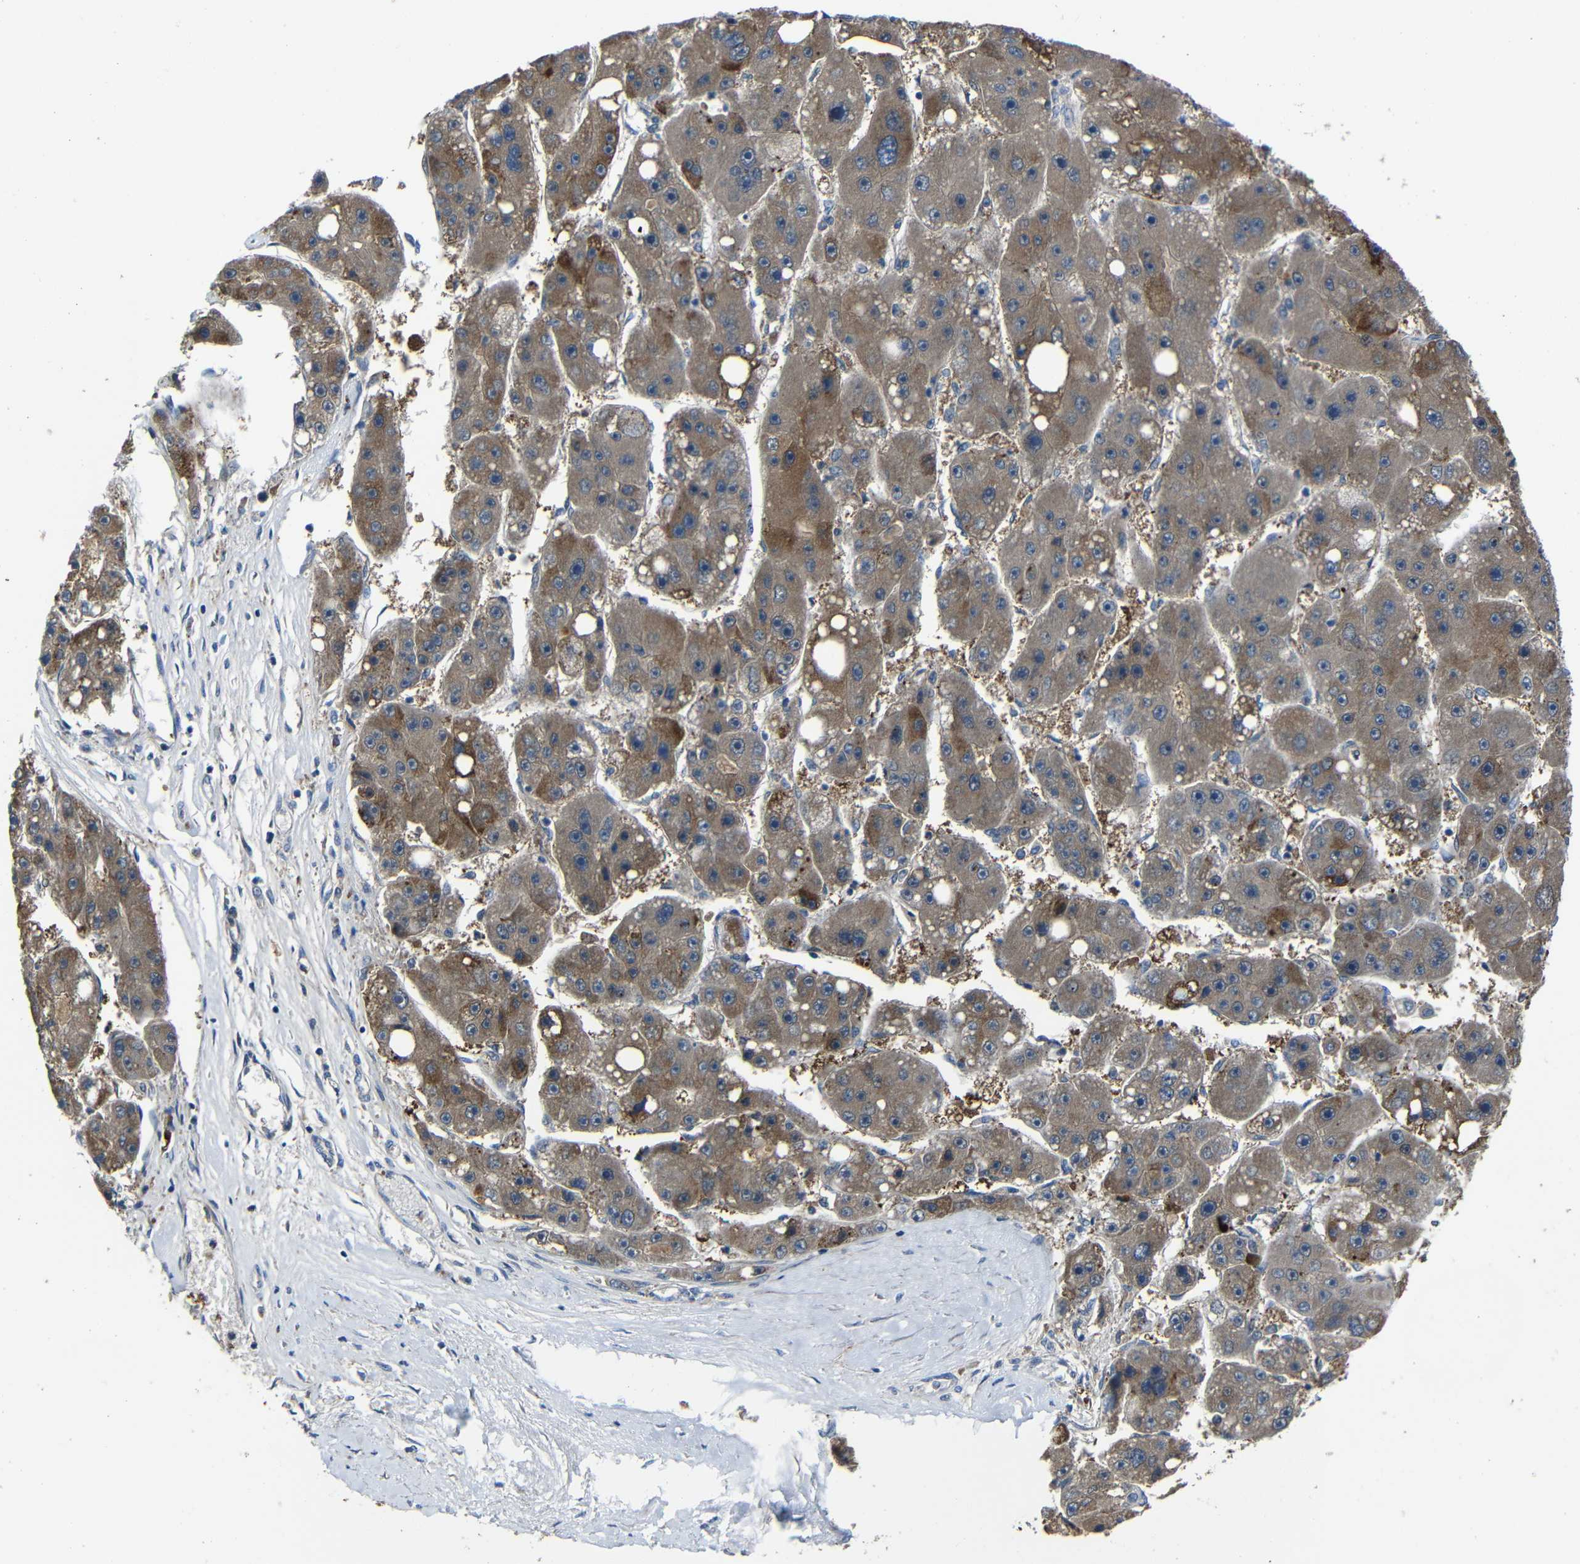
{"staining": {"intensity": "moderate", "quantity": "<25%", "location": "cytoplasmic/membranous"}, "tissue": "liver cancer", "cell_type": "Tumor cells", "image_type": "cancer", "snomed": [{"axis": "morphology", "description": "Carcinoma, Hepatocellular, NOS"}, {"axis": "topography", "description": "Liver"}], "caption": "DAB (3,3'-diaminobenzidine) immunohistochemical staining of liver cancer (hepatocellular carcinoma) reveals moderate cytoplasmic/membranous protein expression in approximately <25% of tumor cells.", "gene": "SEMA4B", "patient": {"sex": "female", "age": 61}}